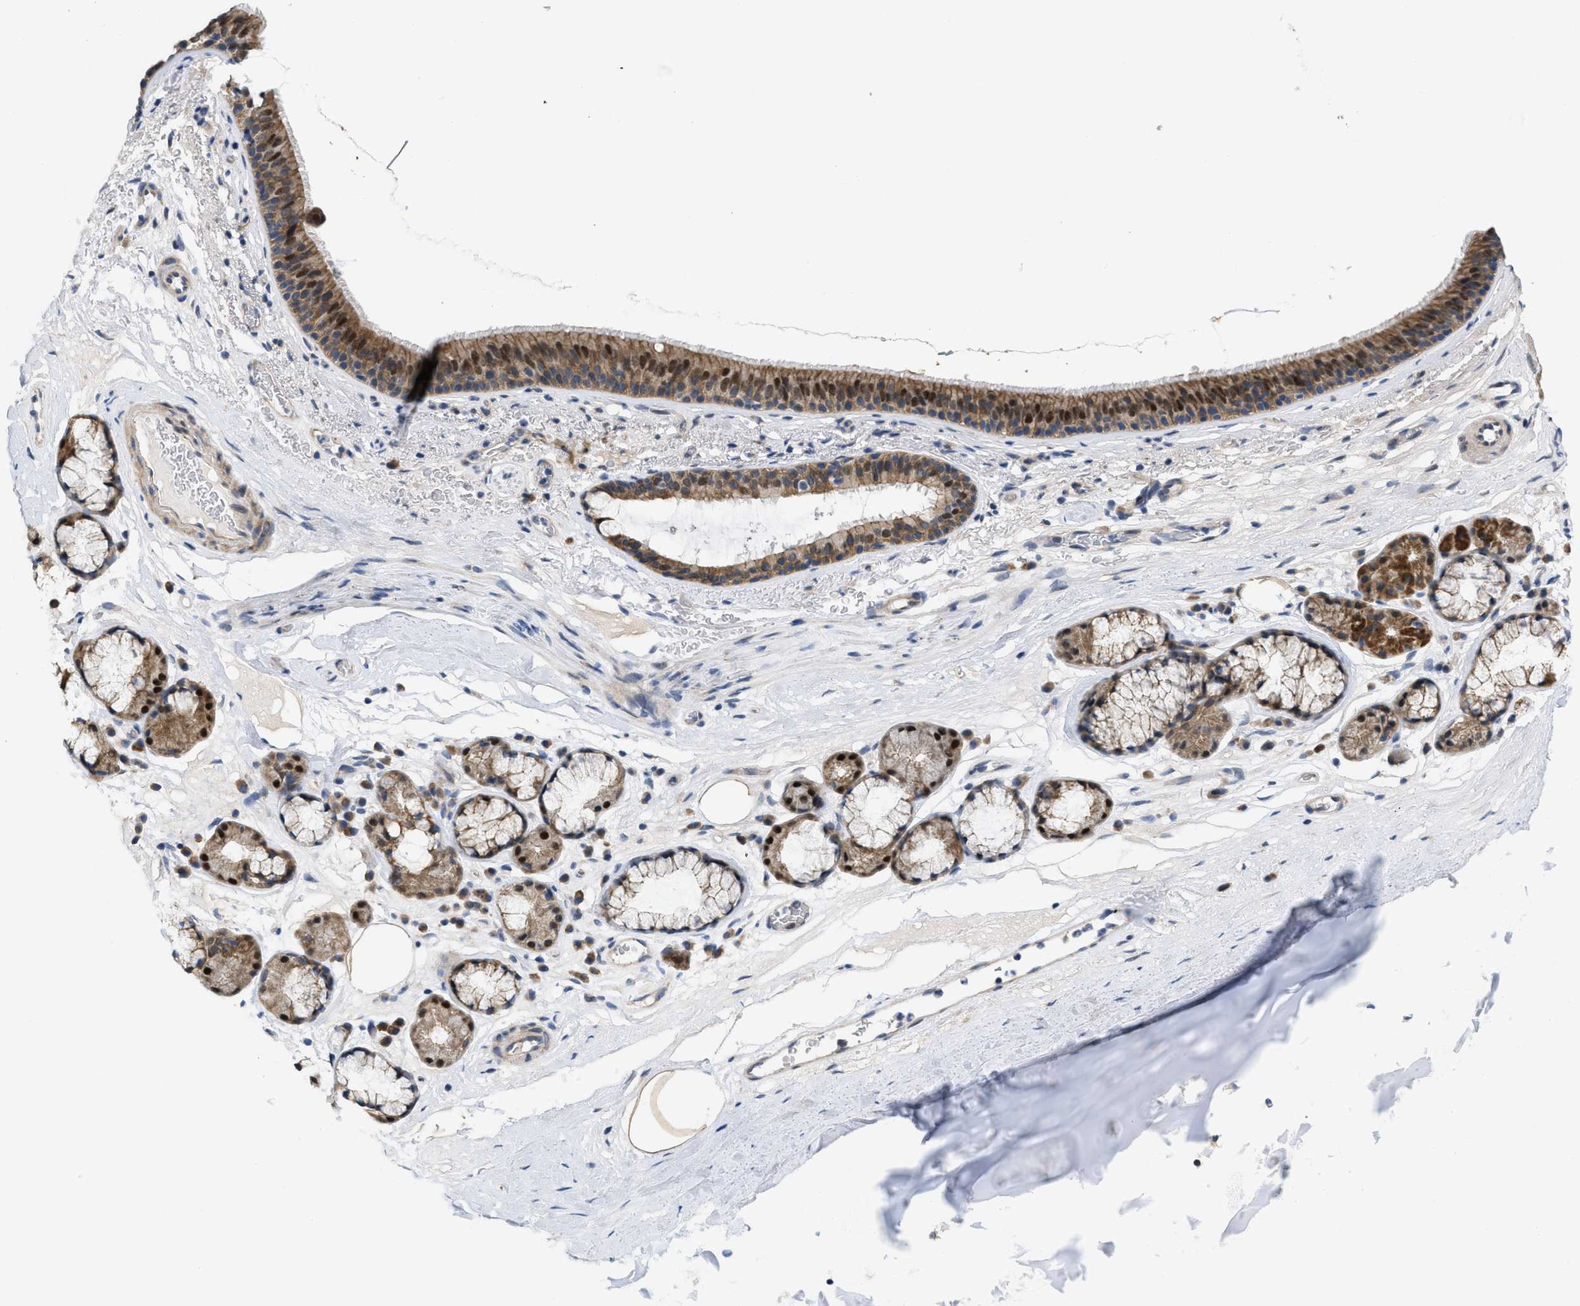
{"staining": {"intensity": "moderate", "quantity": ">75%", "location": "cytoplasmic/membranous,nuclear"}, "tissue": "bronchus", "cell_type": "Respiratory epithelial cells", "image_type": "normal", "snomed": [{"axis": "morphology", "description": "Normal tissue, NOS"}, {"axis": "topography", "description": "Cartilage tissue"}], "caption": "Immunohistochemistry of unremarkable bronchus shows medium levels of moderate cytoplasmic/membranous,nuclear expression in about >75% of respiratory epithelial cells. (Brightfield microscopy of DAB IHC at high magnification).", "gene": "CDPF1", "patient": {"sex": "female", "age": 63}}